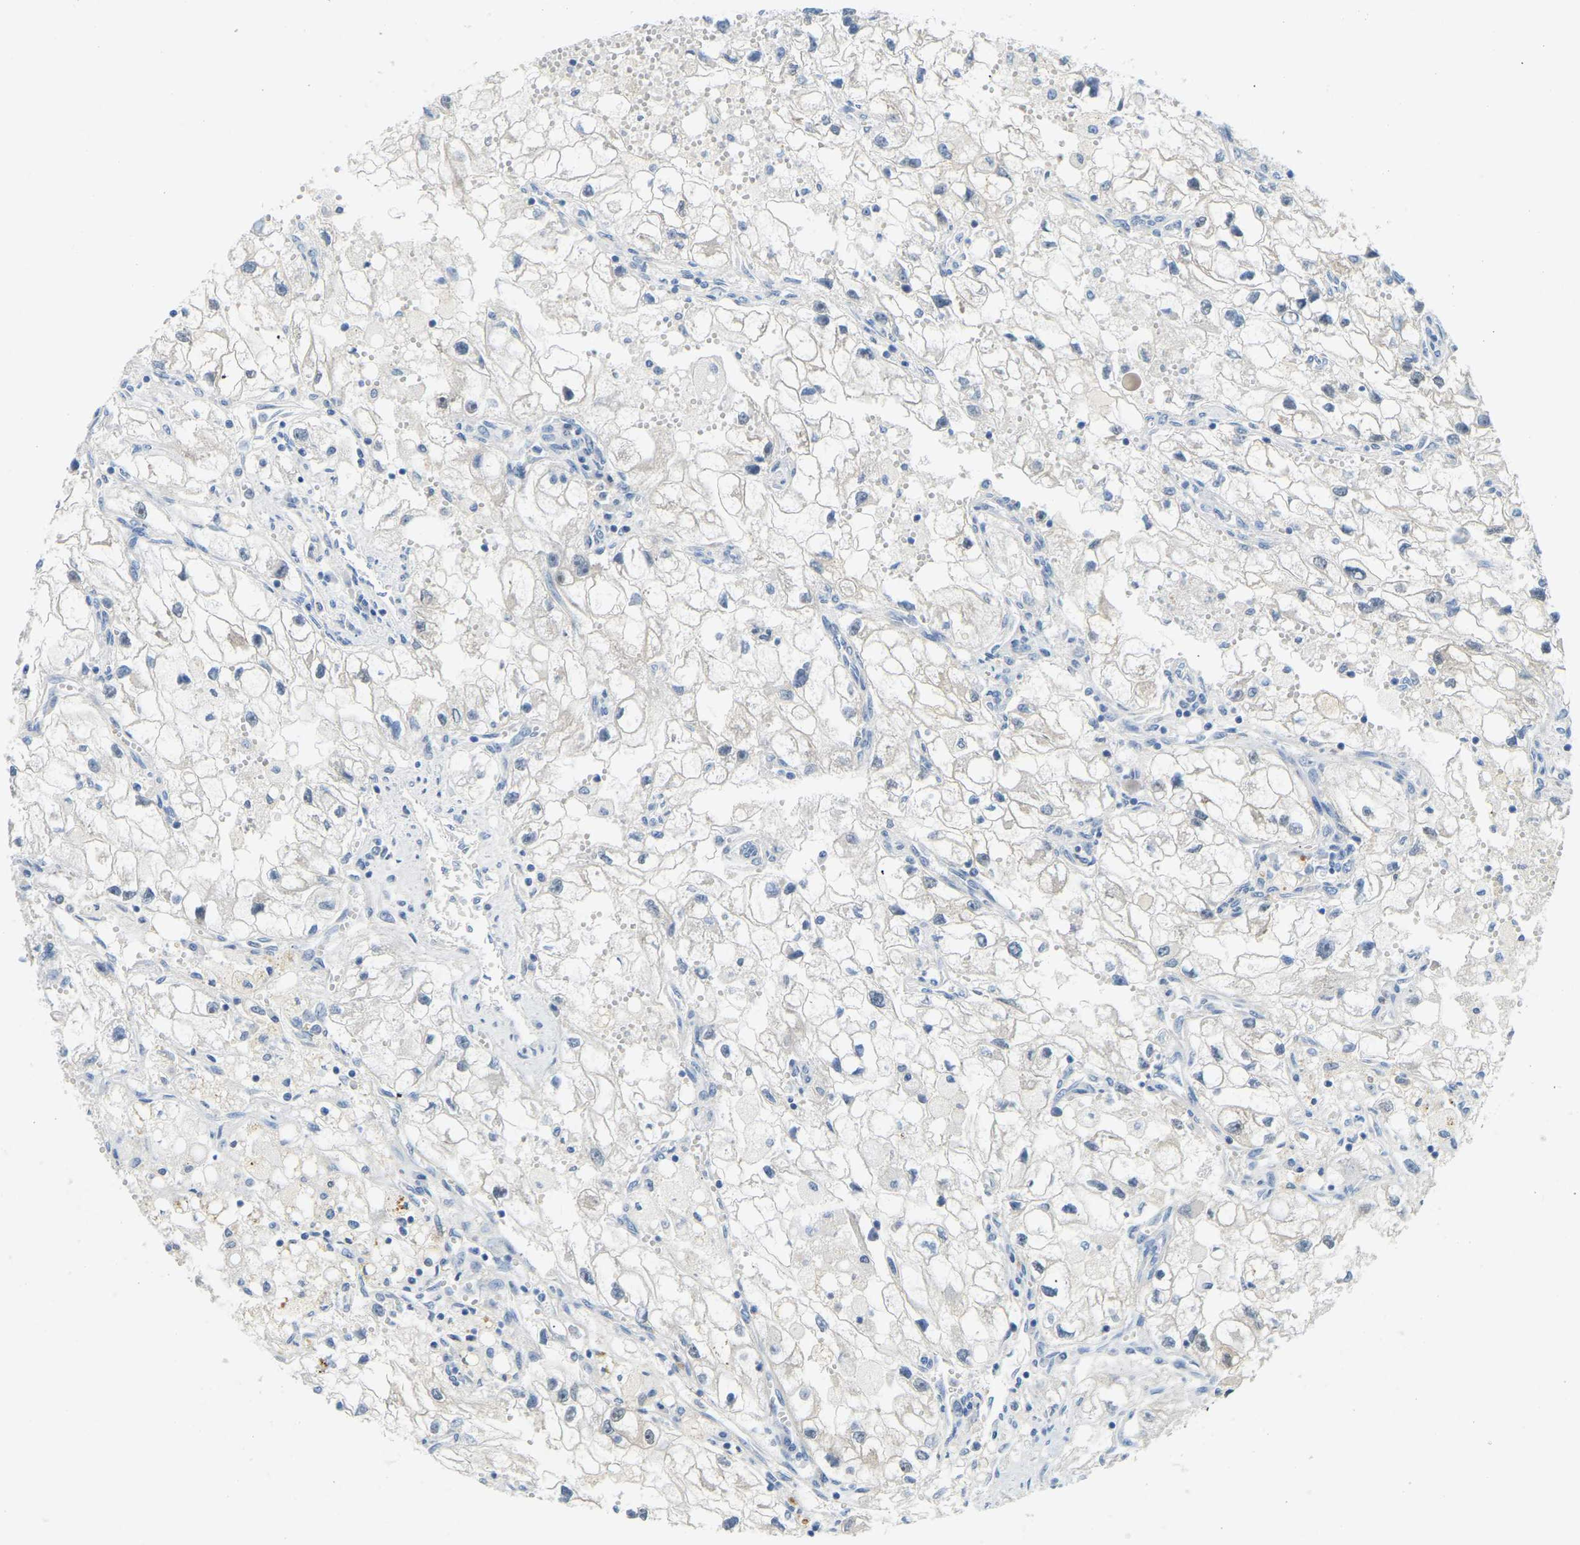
{"staining": {"intensity": "negative", "quantity": "none", "location": "none"}, "tissue": "renal cancer", "cell_type": "Tumor cells", "image_type": "cancer", "snomed": [{"axis": "morphology", "description": "Adenocarcinoma, NOS"}, {"axis": "topography", "description": "Kidney"}], "caption": "The image reveals no staining of tumor cells in renal cancer.", "gene": "NME8", "patient": {"sex": "female", "age": 70}}